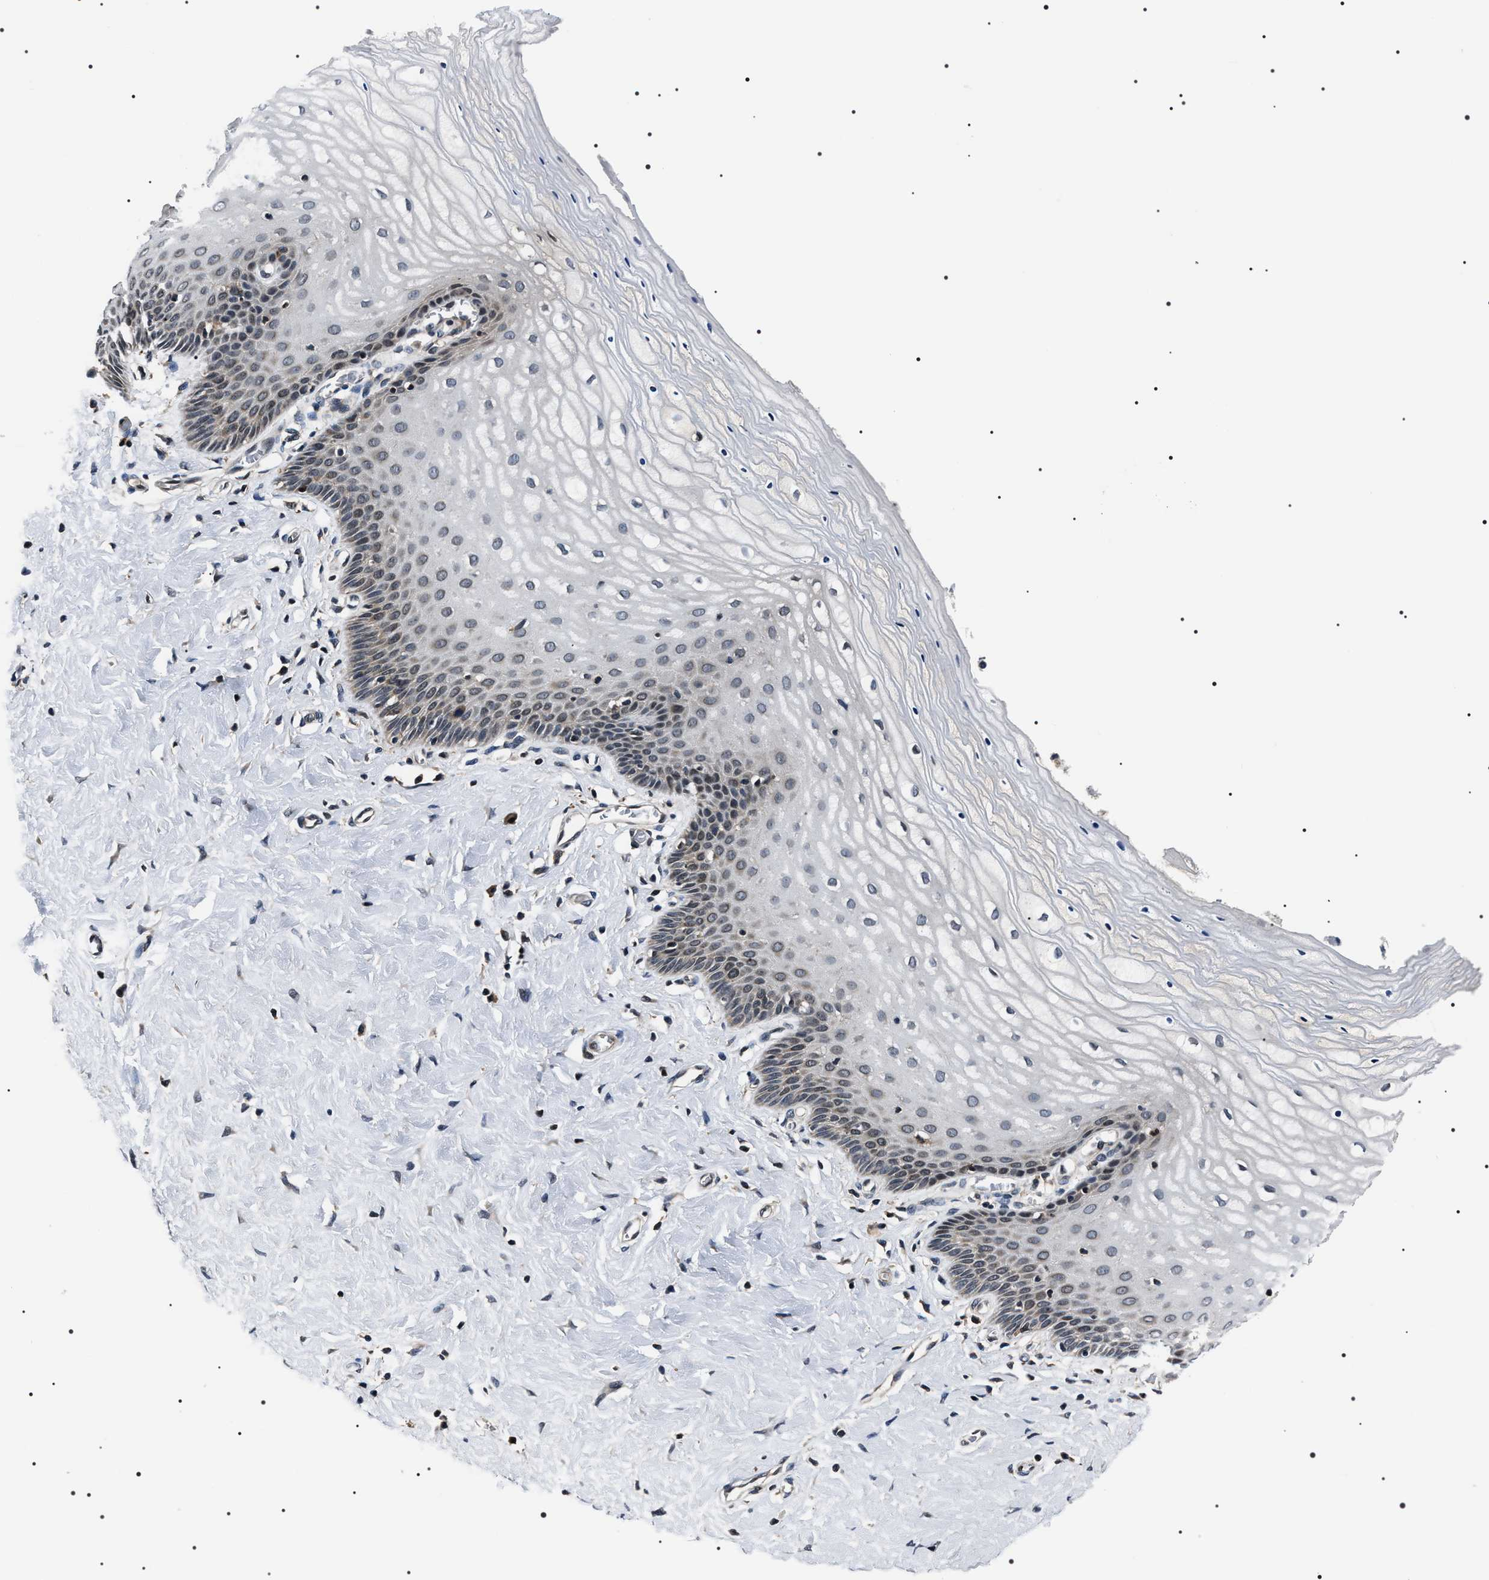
{"staining": {"intensity": "negative", "quantity": "none", "location": "none"}, "tissue": "cervix", "cell_type": "Squamous epithelial cells", "image_type": "normal", "snomed": [{"axis": "morphology", "description": "Normal tissue, NOS"}, {"axis": "topography", "description": "Cervix"}], "caption": "Immunohistochemistry (IHC) micrograph of normal cervix stained for a protein (brown), which shows no staining in squamous epithelial cells. (DAB (3,3'-diaminobenzidine) immunohistochemistry visualized using brightfield microscopy, high magnification).", "gene": "SIPA1", "patient": {"sex": "female", "age": 55}}